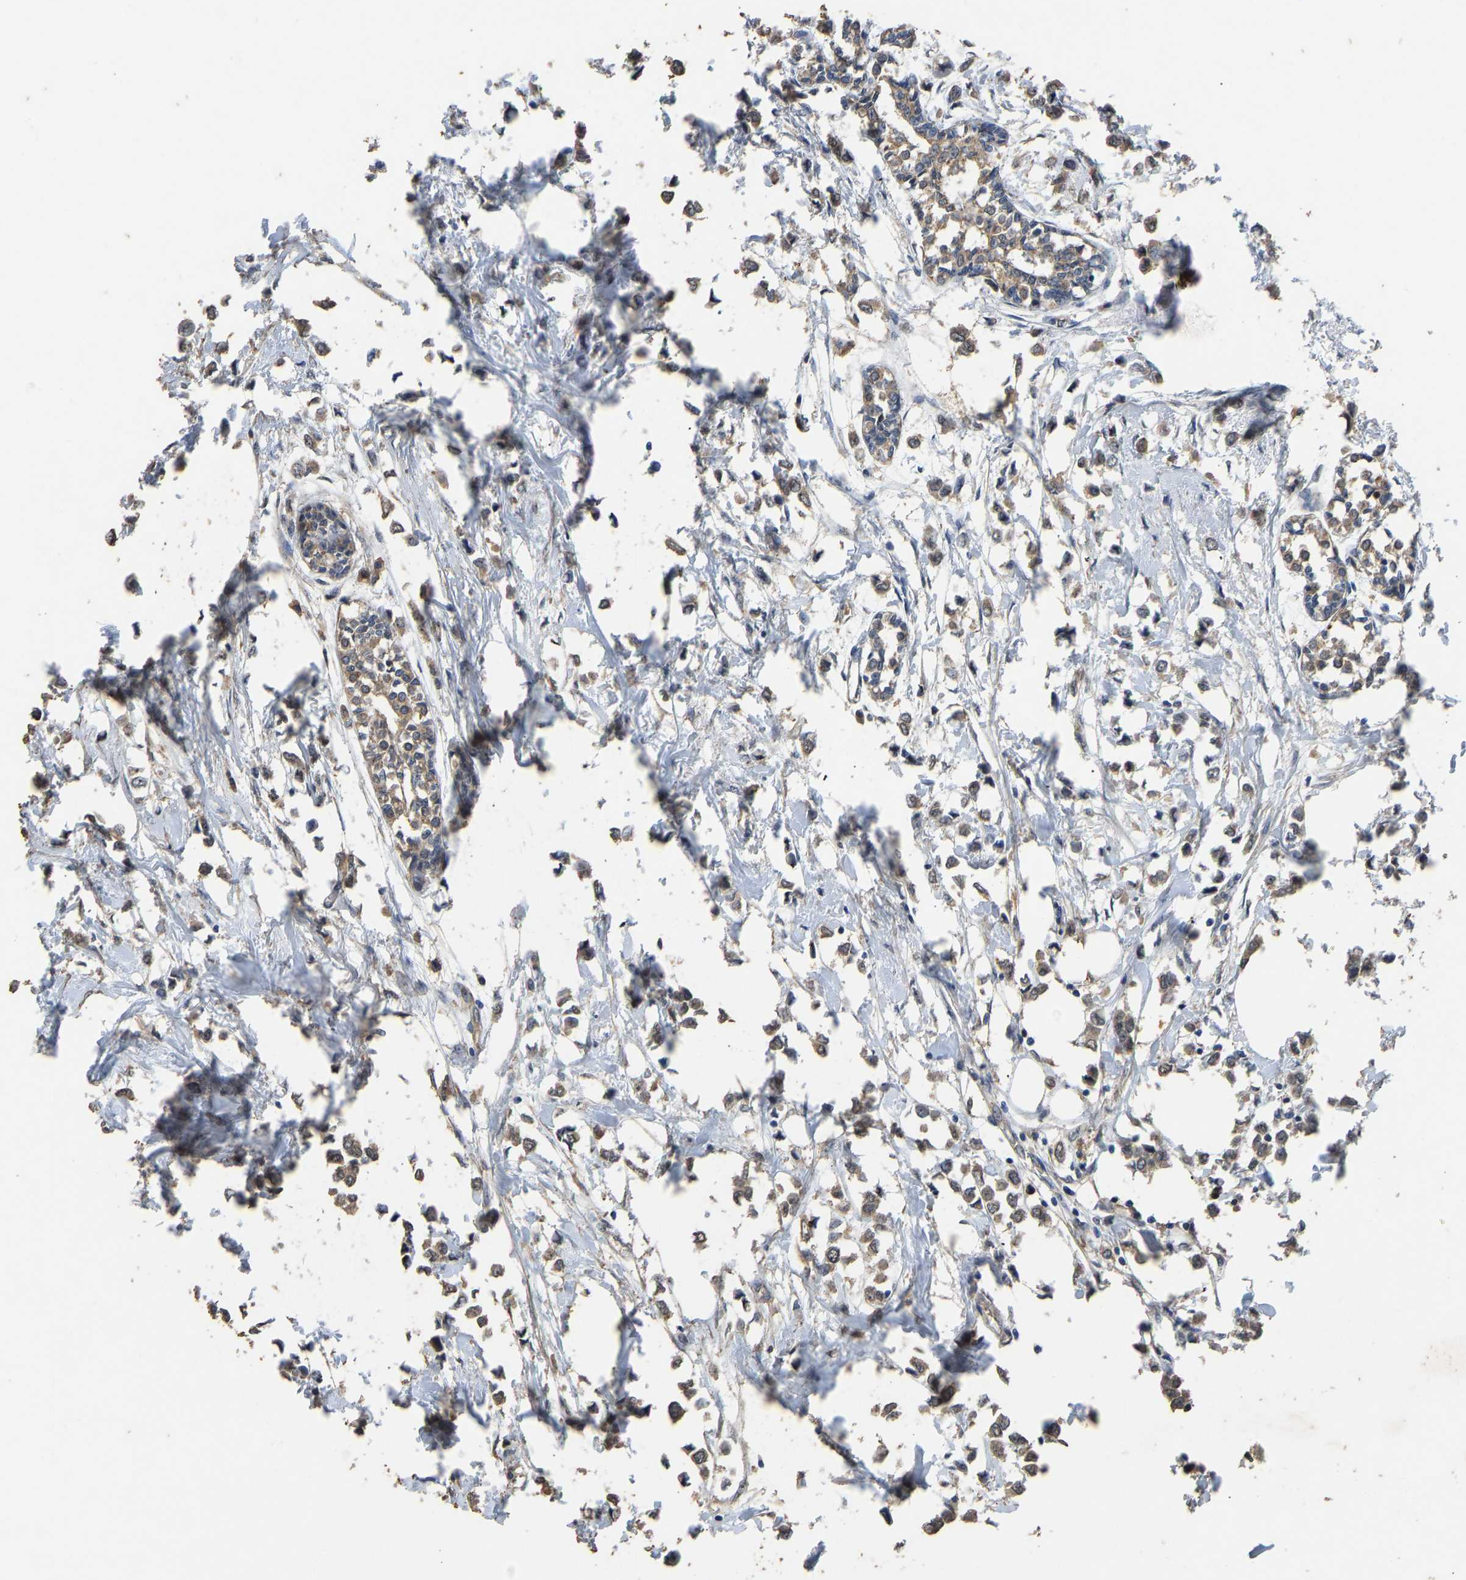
{"staining": {"intensity": "moderate", "quantity": ">75%", "location": "cytoplasmic/membranous"}, "tissue": "breast cancer", "cell_type": "Tumor cells", "image_type": "cancer", "snomed": [{"axis": "morphology", "description": "Lobular carcinoma"}, {"axis": "topography", "description": "Breast"}], "caption": "Protein expression analysis of human breast cancer (lobular carcinoma) reveals moderate cytoplasmic/membranous staining in about >75% of tumor cells.", "gene": "CIDEC", "patient": {"sex": "female", "age": 51}}